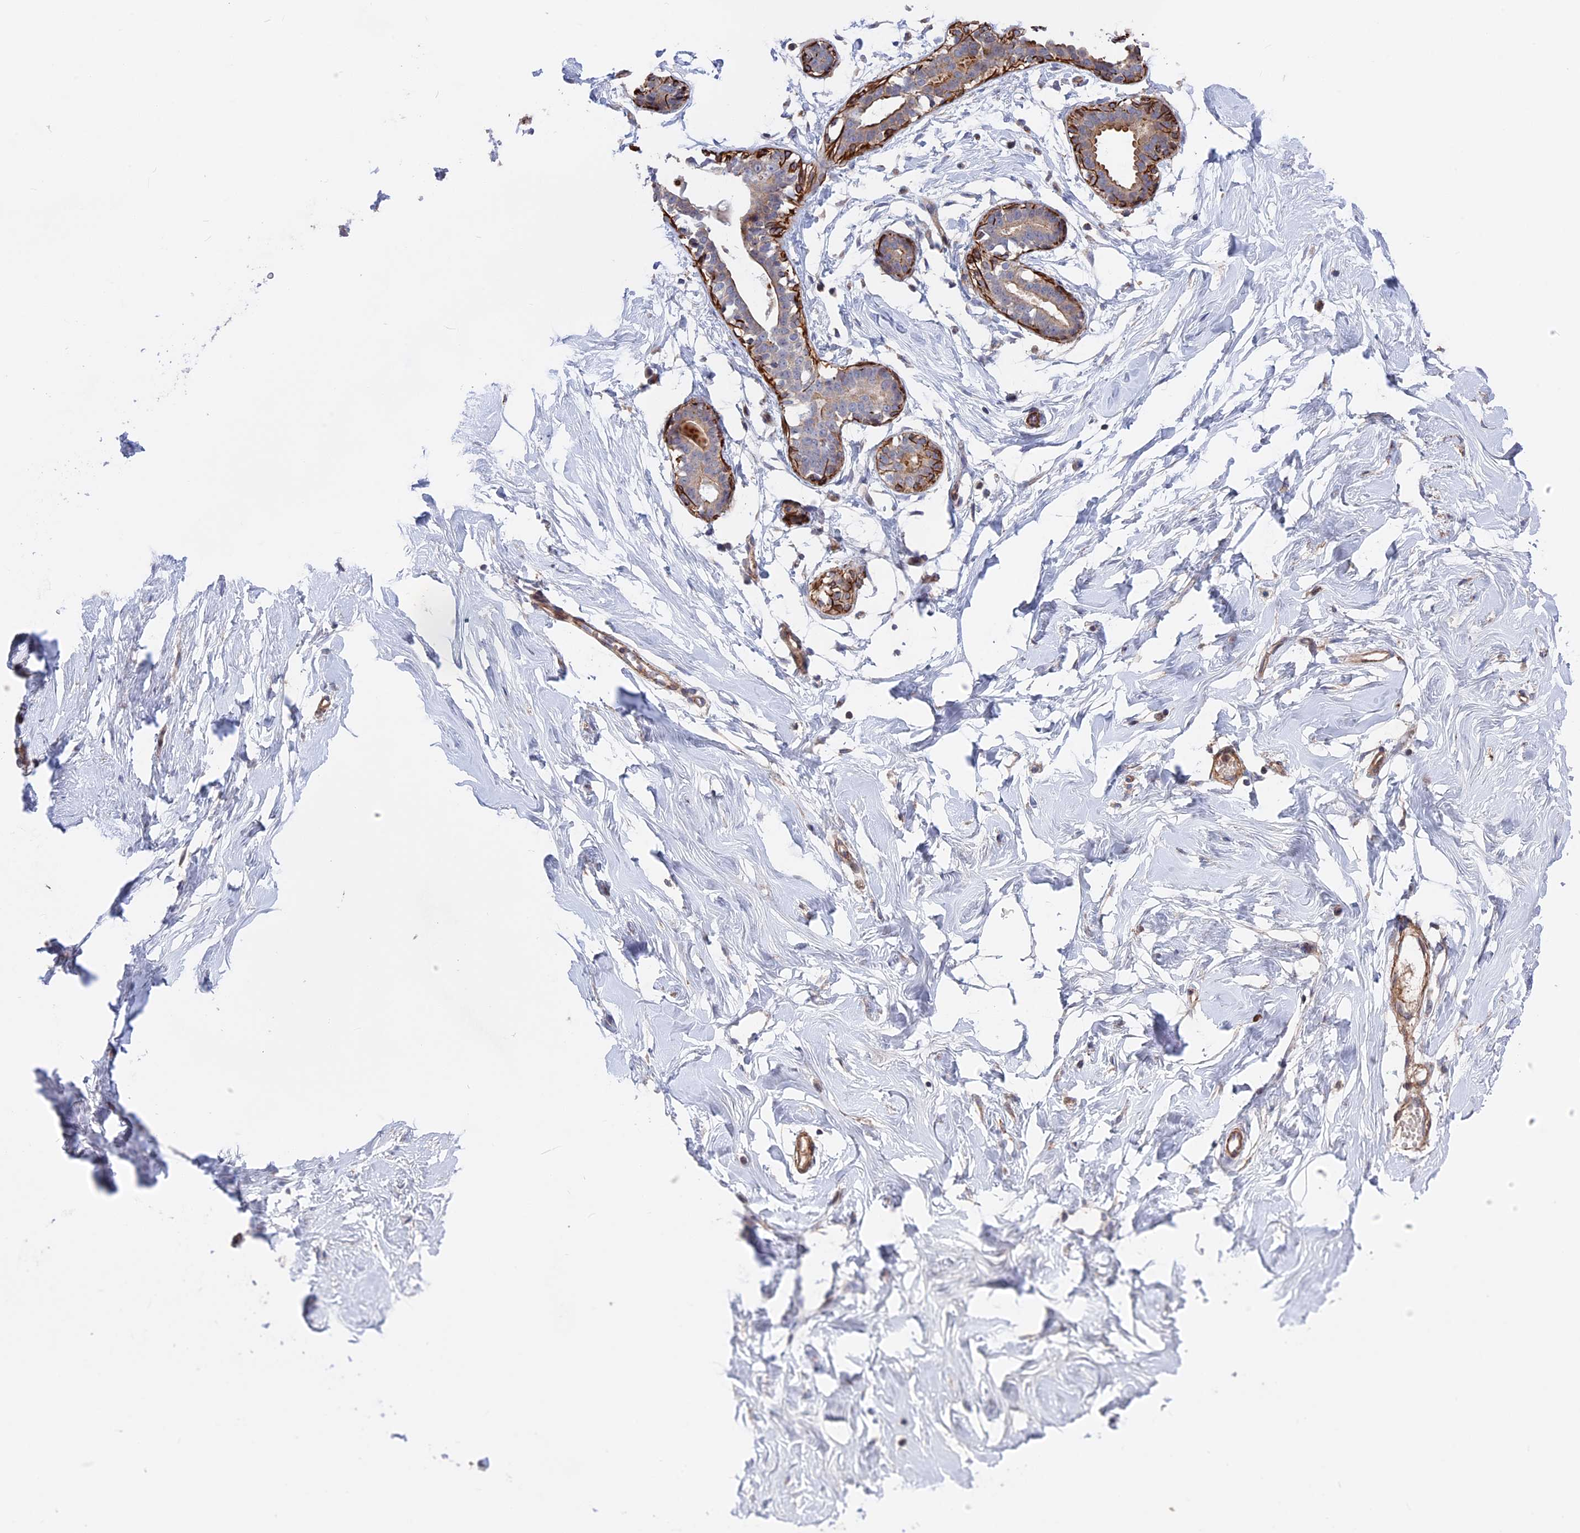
{"staining": {"intensity": "negative", "quantity": "none", "location": "none"}, "tissue": "breast", "cell_type": "Adipocytes", "image_type": "normal", "snomed": [{"axis": "morphology", "description": "Normal tissue, NOS"}, {"axis": "morphology", "description": "Adenoma, NOS"}, {"axis": "topography", "description": "Breast"}], "caption": "An IHC histopathology image of benign breast is shown. There is no staining in adipocytes of breast. Nuclei are stained in blue.", "gene": "LYPD5", "patient": {"sex": "female", "age": 23}}